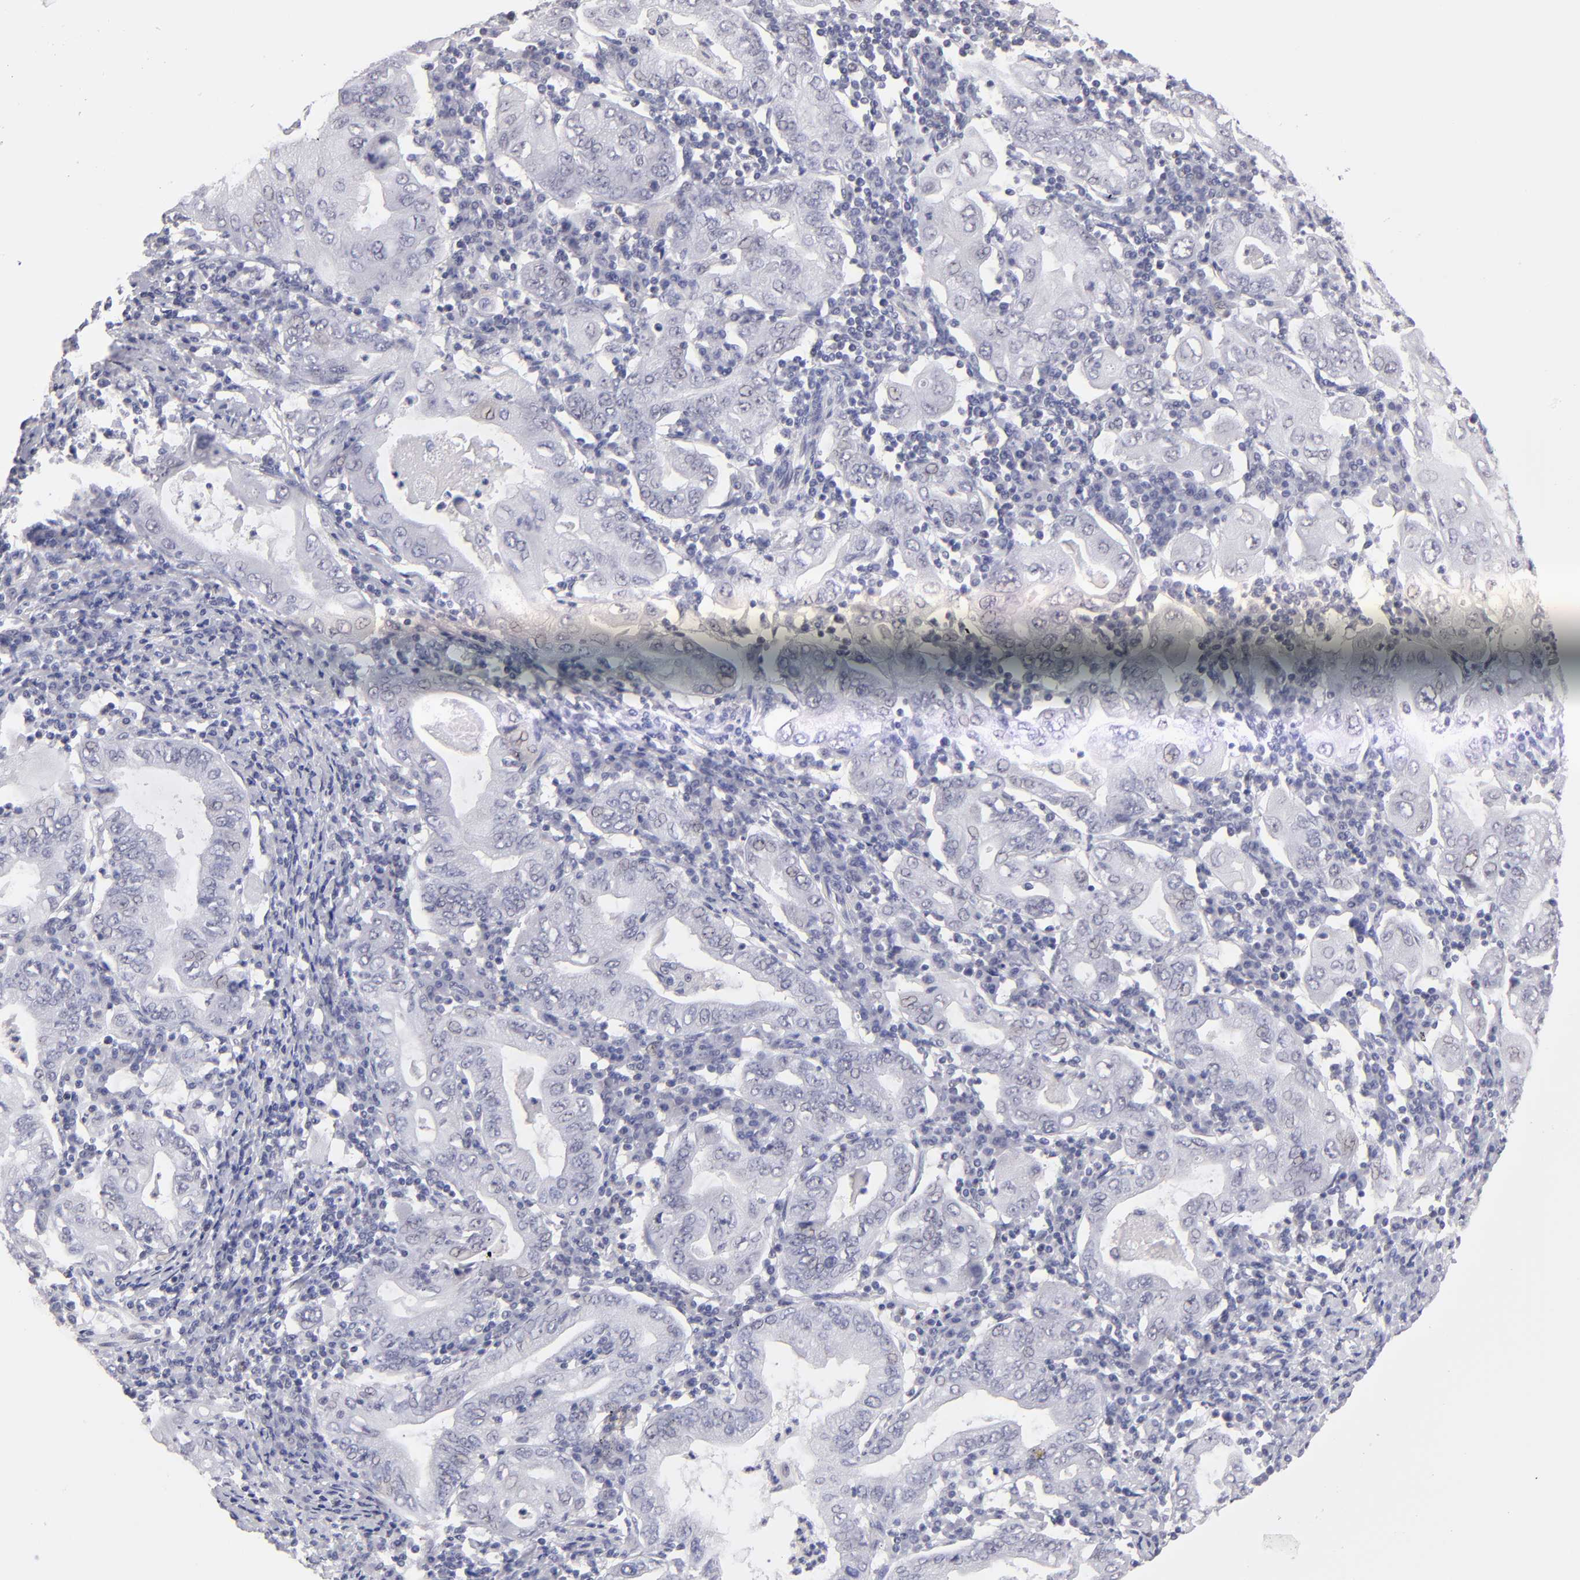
{"staining": {"intensity": "negative", "quantity": "none", "location": "none"}, "tissue": "stomach cancer", "cell_type": "Tumor cells", "image_type": "cancer", "snomed": [{"axis": "morphology", "description": "Normal tissue, NOS"}, {"axis": "morphology", "description": "Adenocarcinoma, NOS"}, {"axis": "topography", "description": "Esophagus"}, {"axis": "topography", "description": "Stomach, upper"}, {"axis": "topography", "description": "Peripheral nerve tissue"}], "caption": "Immunohistochemical staining of stomach adenocarcinoma reveals no significant staining in tumor cells.", "gene": "TEX11", "patient": {"sex": "male", "age": 62}}